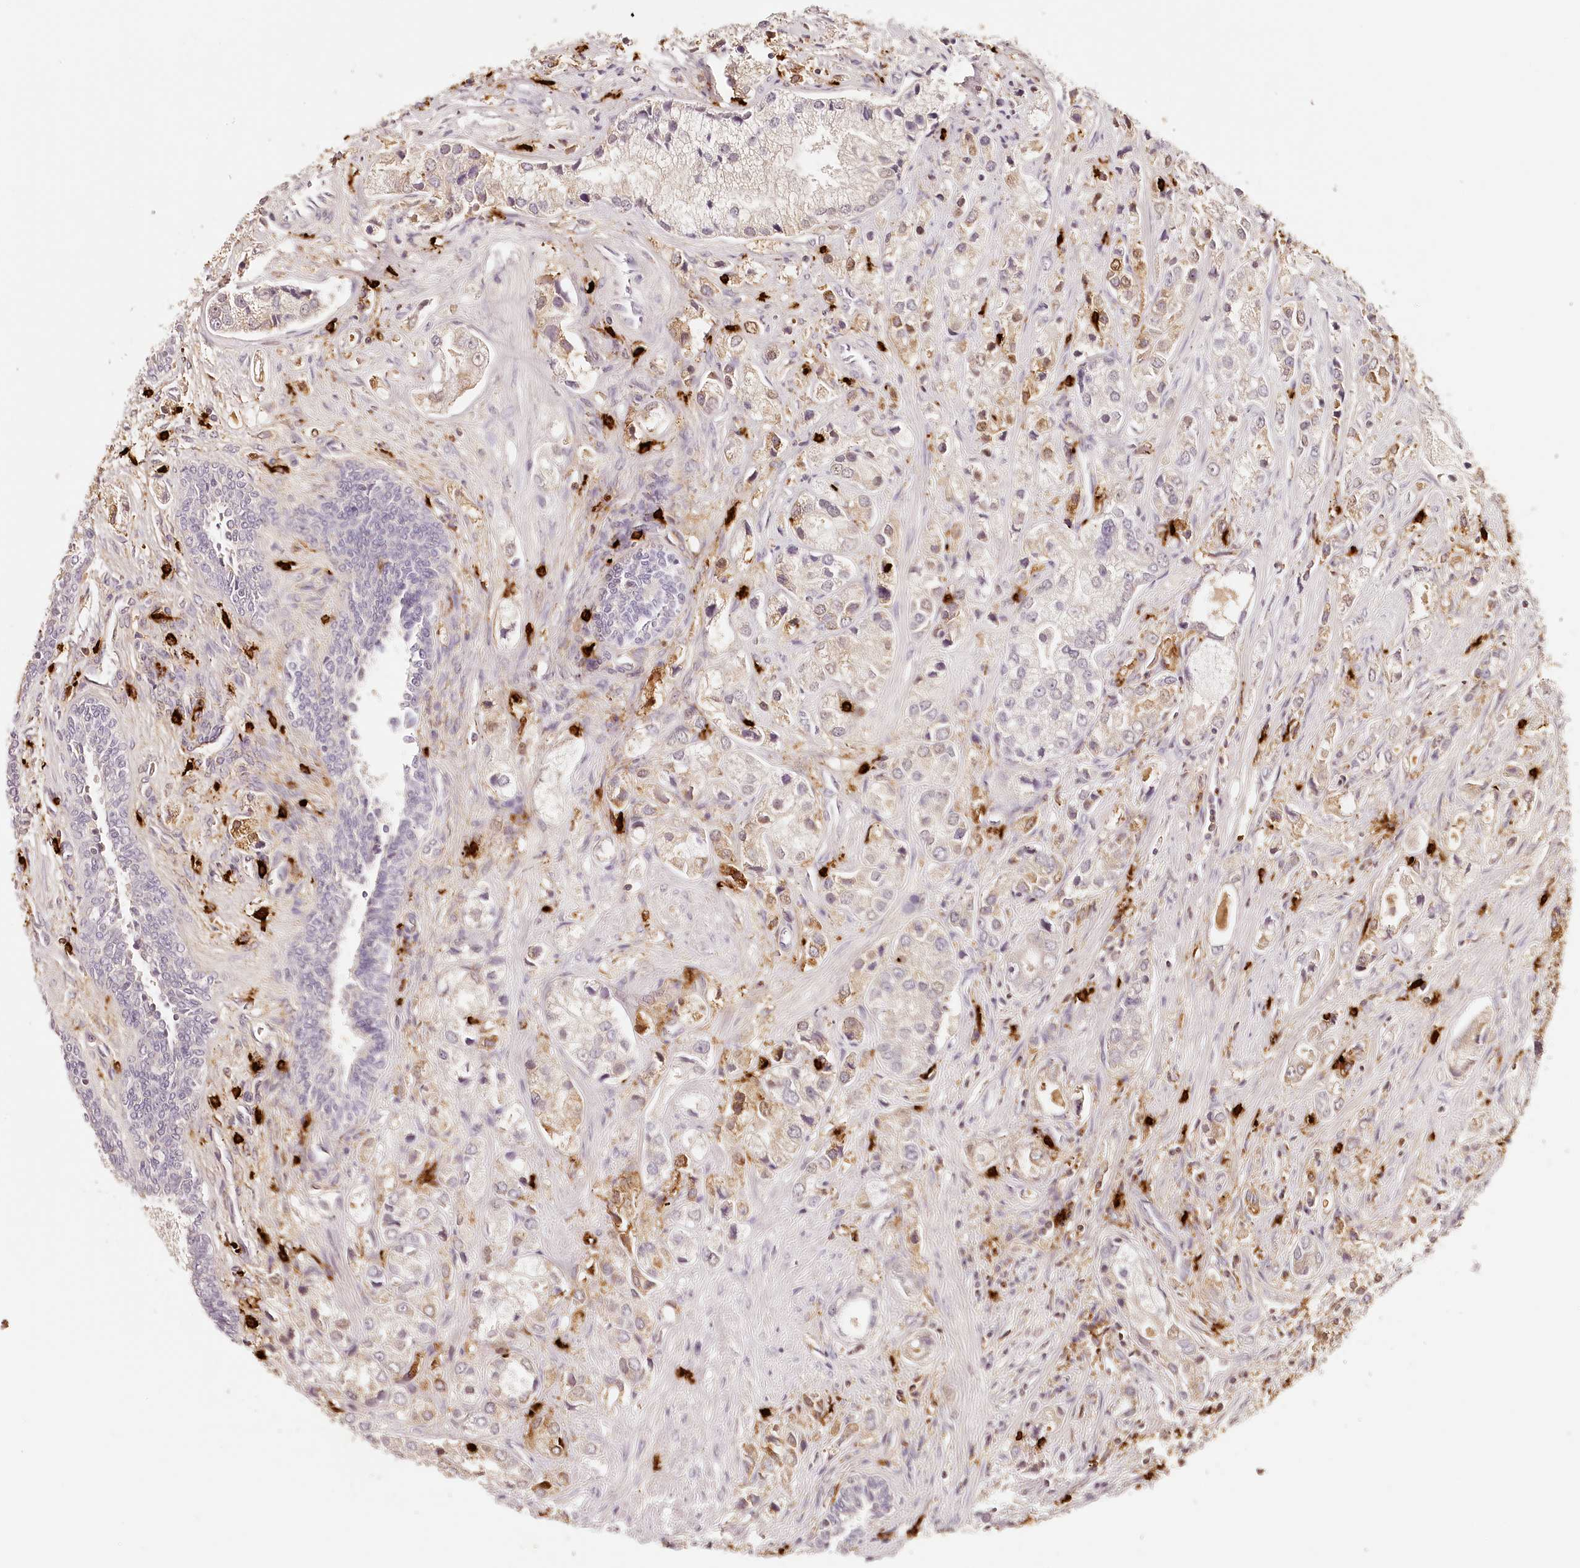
{"staining": {"intensity": "negative", "quantity": "none", "location": "none"}, "tissue": "prostate cancer", "cell_type": "Tumor cells", "image_type": "cancer", "snomed": [{"axis": "morphology", "description": "Adenocarcinoma, High grade"}, {"axis": "topography", "description": "Prostate"}], "caption": "Immunohistochemistry histopathology image of prostate cancer (high-grade adenocarcinoma) stained for a protein (brown), which displays no staining in tumor cells.", "gene": "SYNGR1", "patient": {"sex": "male", "age": 50}}